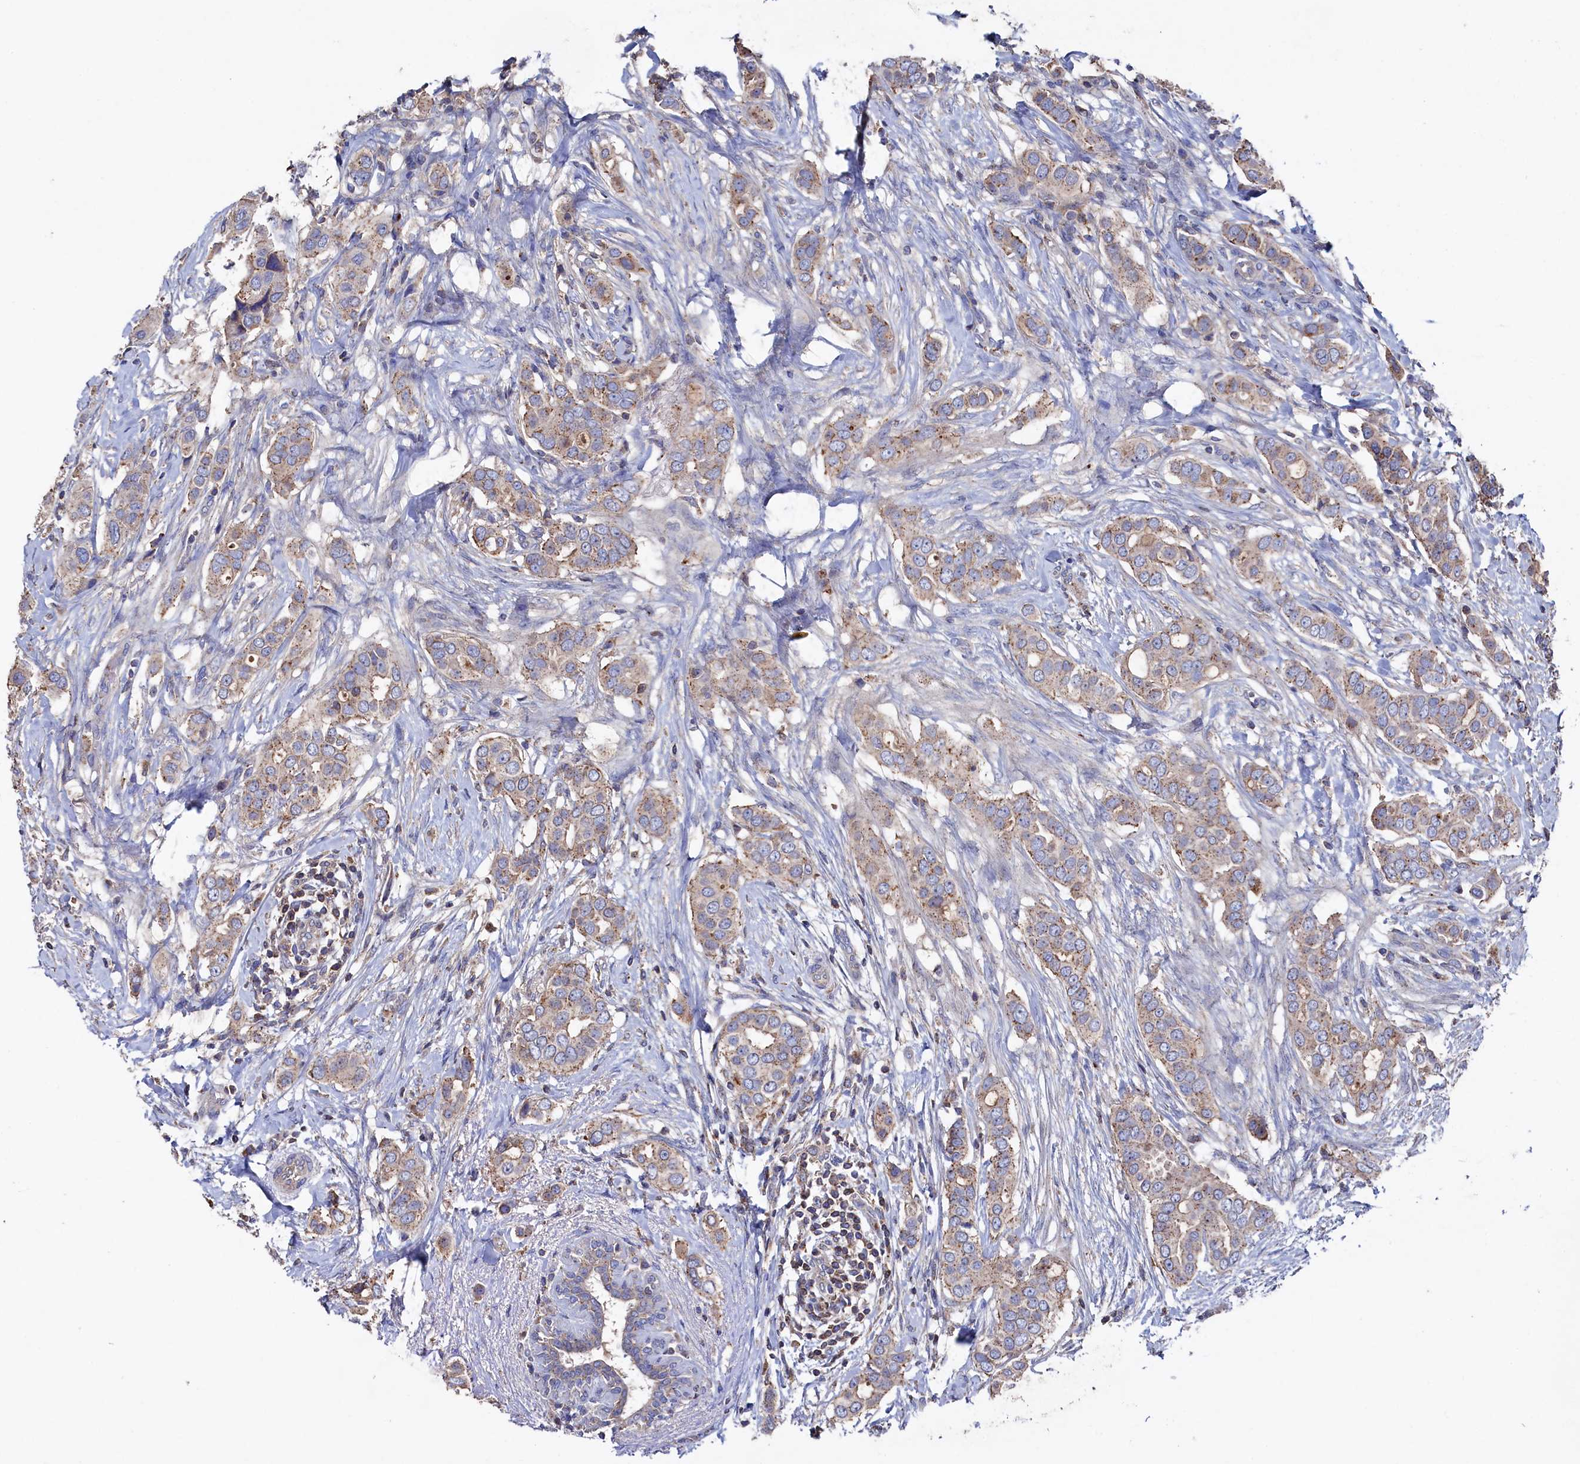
{"staining": {"intensity": "moderate", "quantity": ">75%", "location": "cytoplasmic/membranous"}, "tissue": "breast cancer", "cell_type": "Tumor cells", "image_type": "cancer", "snomed": [{"axis": "morphology", "description": "Lobular carcinoma"}, {"axis": "topography", "description": "Breast"}], "caption": "Moderate cytoplasmic/membranous expression is appreciated in approximately >75% of tumor cells in lobular carcinoma (breast).", "gene": "TK2", "patient": {"sex": "female", "age": 51}}